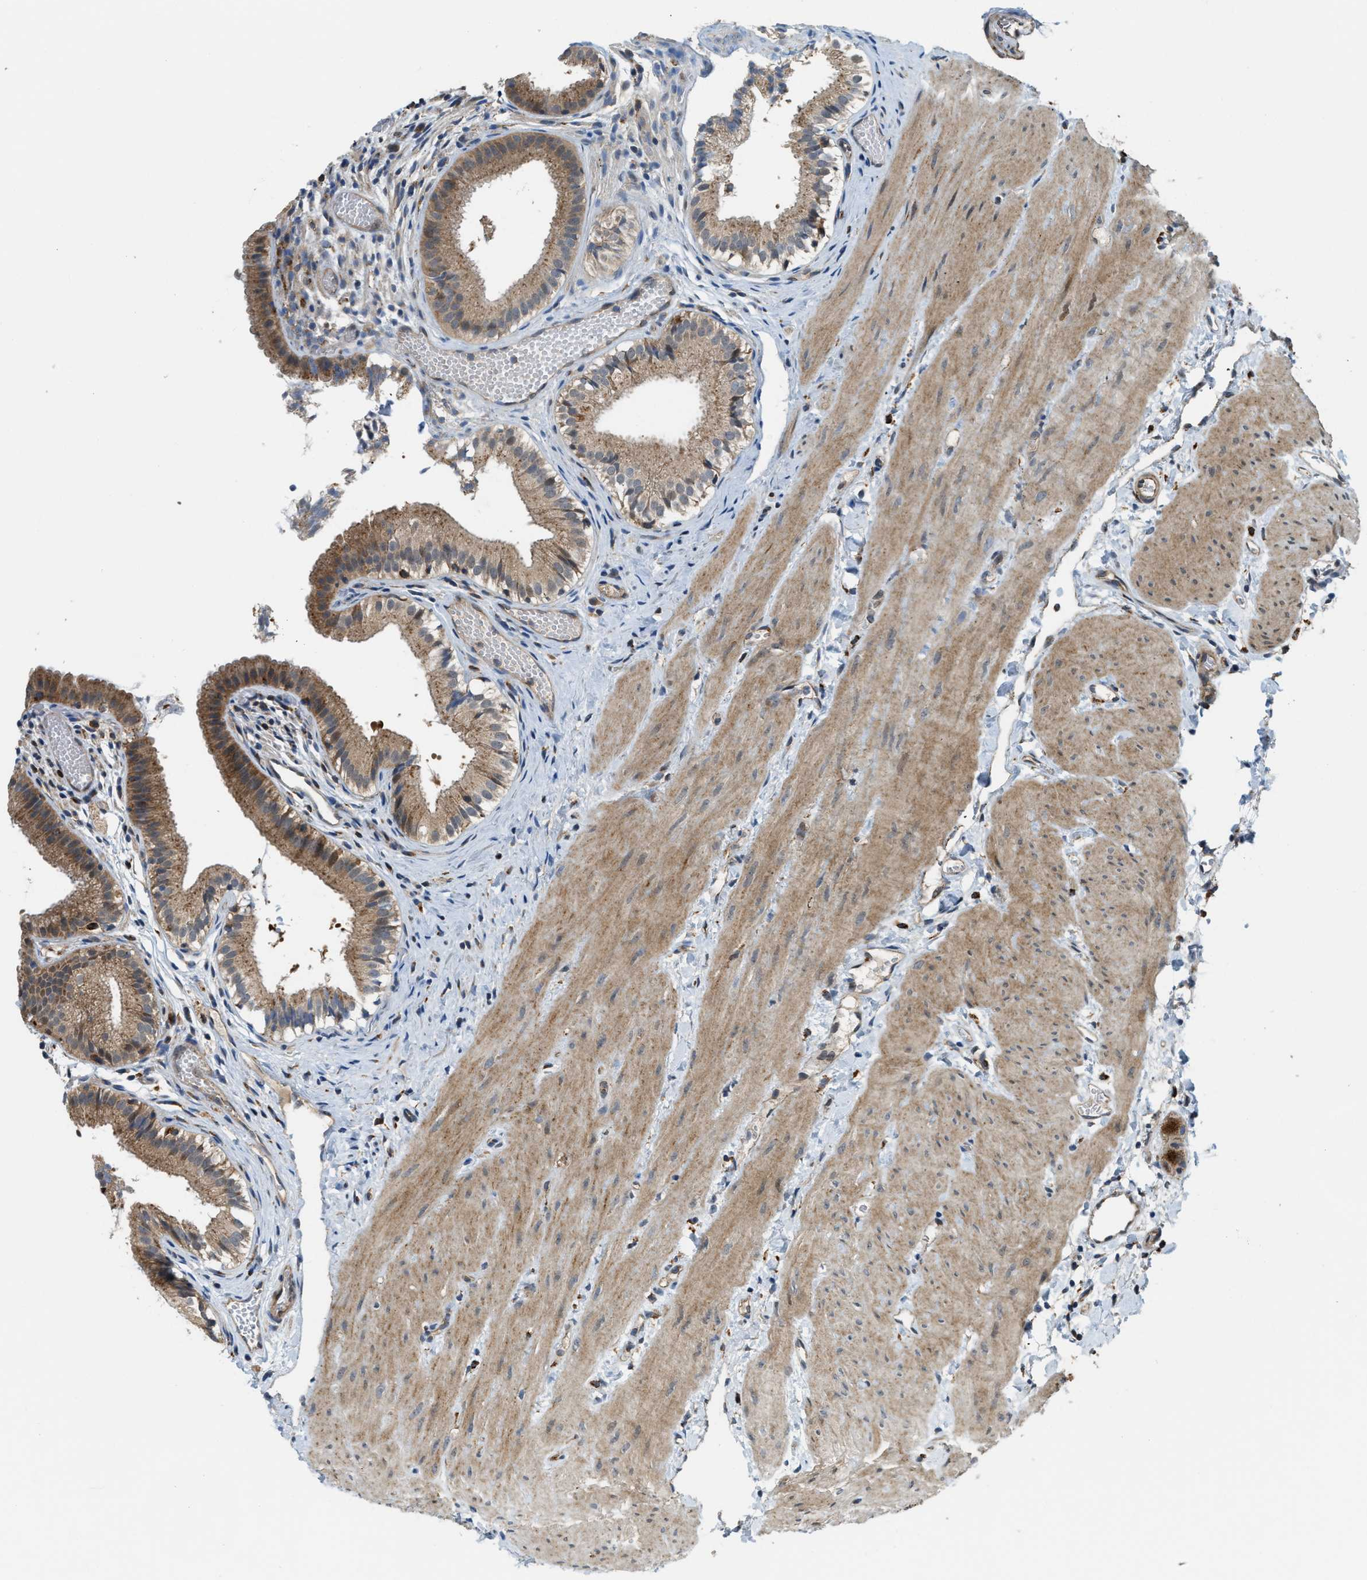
{"staining": {"intensity": "moderate", "quantity": ">75%", "location": "cytoplasmic/membranous"}, "tissue": "gallbladder", "cell_type": "Glandular cells", "image_type": "normal", "snomed": [{"axis": "morphology", "description": "Normal tissue, NOS"}, {"axis": "topography", "description": "Gallbladder"}], "caption": "An immunohistochemistry image of normal tissue is shown. Protein staining in brown highlights moderate cytoplasmic/membranous positivity in gallbladder within glandular cells. (Brightfield microscopy of DAB IHC at high magnification).", "gene": "STARD3NL", "patient": {"sex": "female", "age": 26}}